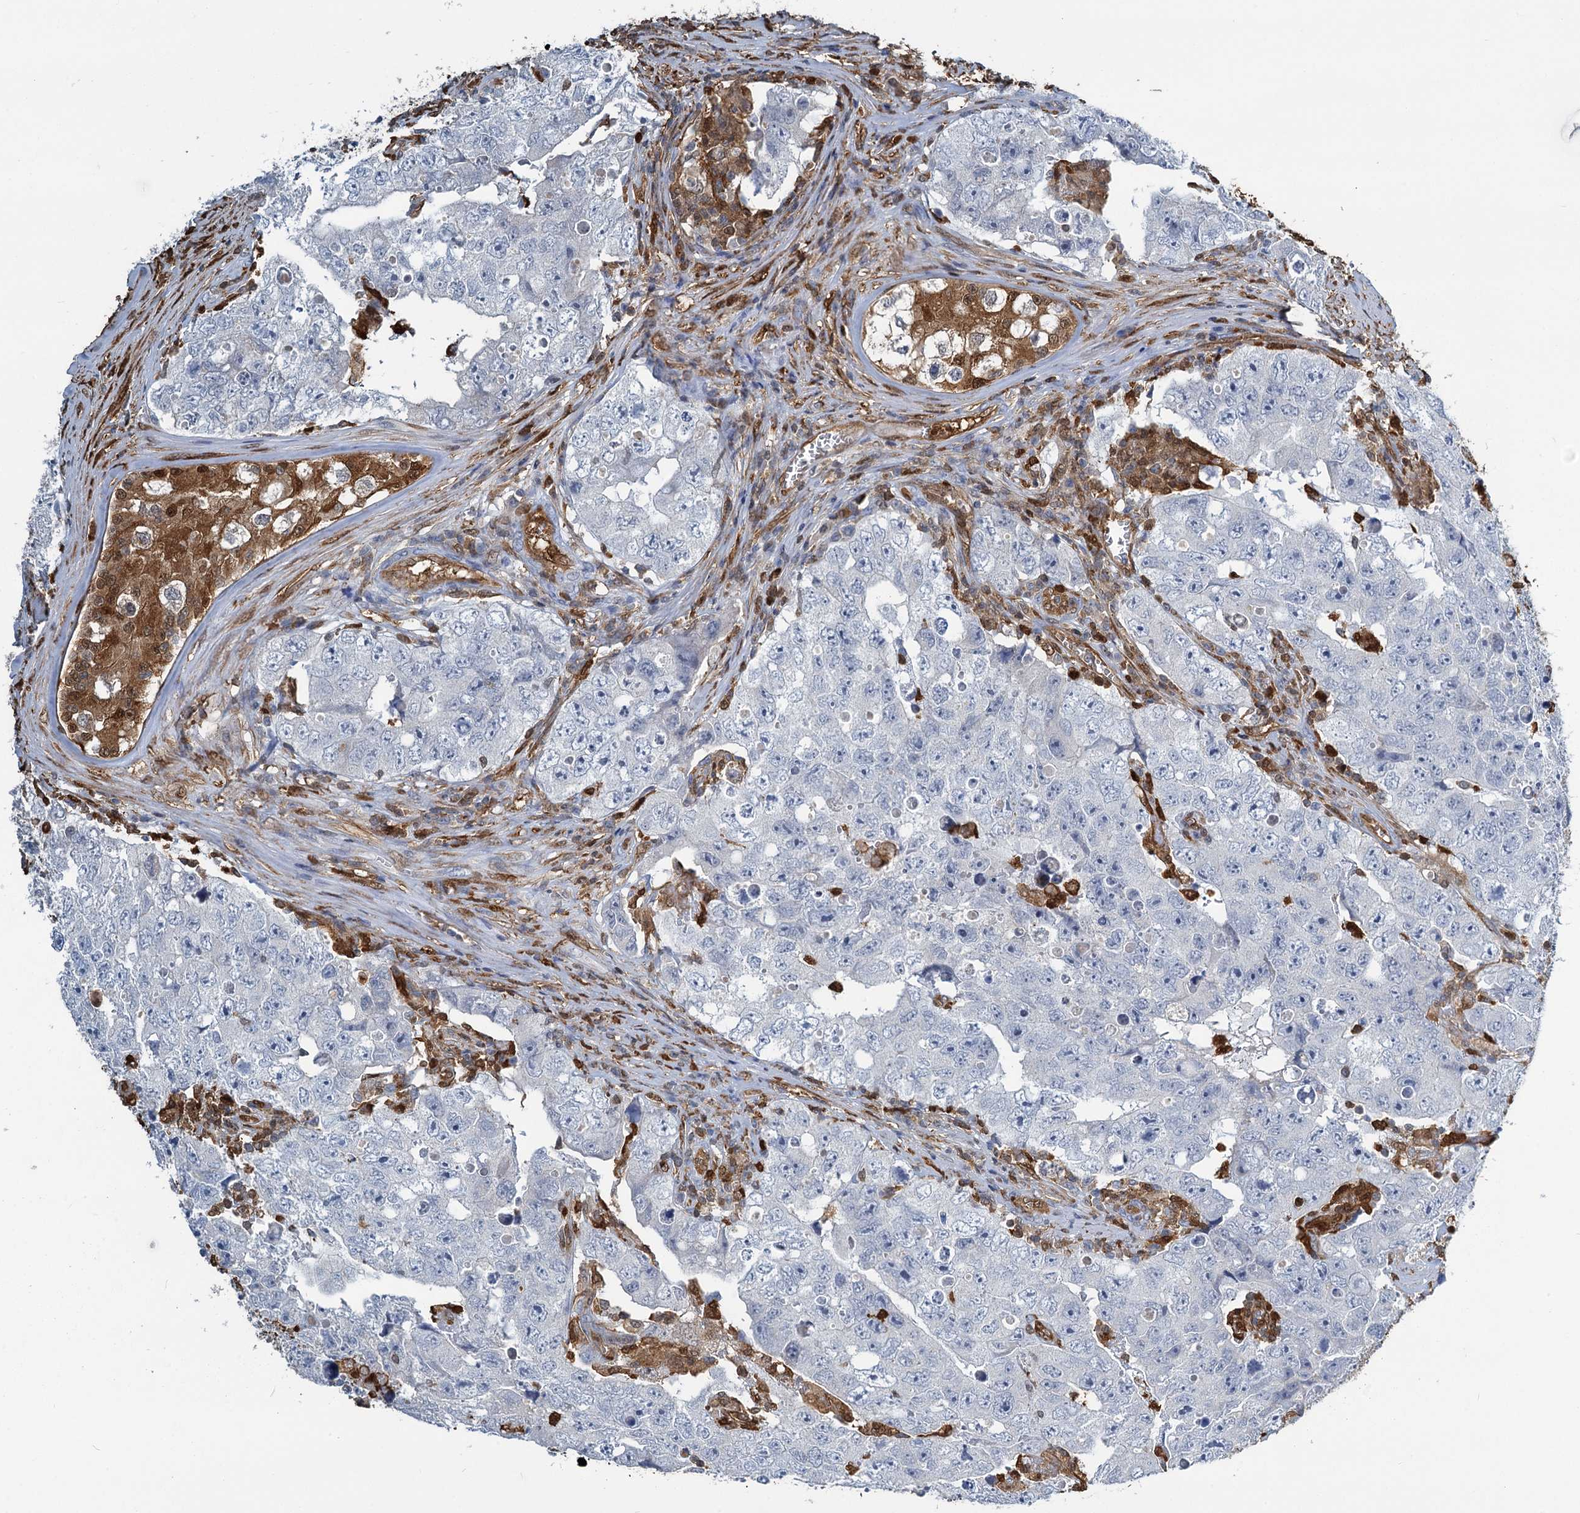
{"staining": {"intensity": "negative", "quantity": "none", "location": "none"}, "tissue": "testis cancer", "cell_type": "Tumor cells", "image_type": "cancer", "snomed": [{"axis": "morphology", "description": "Carcinoma, Embryonal, NOS"}, {"axis": "topography", "description": "Testis"}], "caption": "An immunohistochemistry (IHC) image of testis embryonal carcinoma is shown. There is no staining in tumor cells of testis embryonal carcinoma.", "gene": "S100A6", "patient": {"sex": "male", "age": 17}}